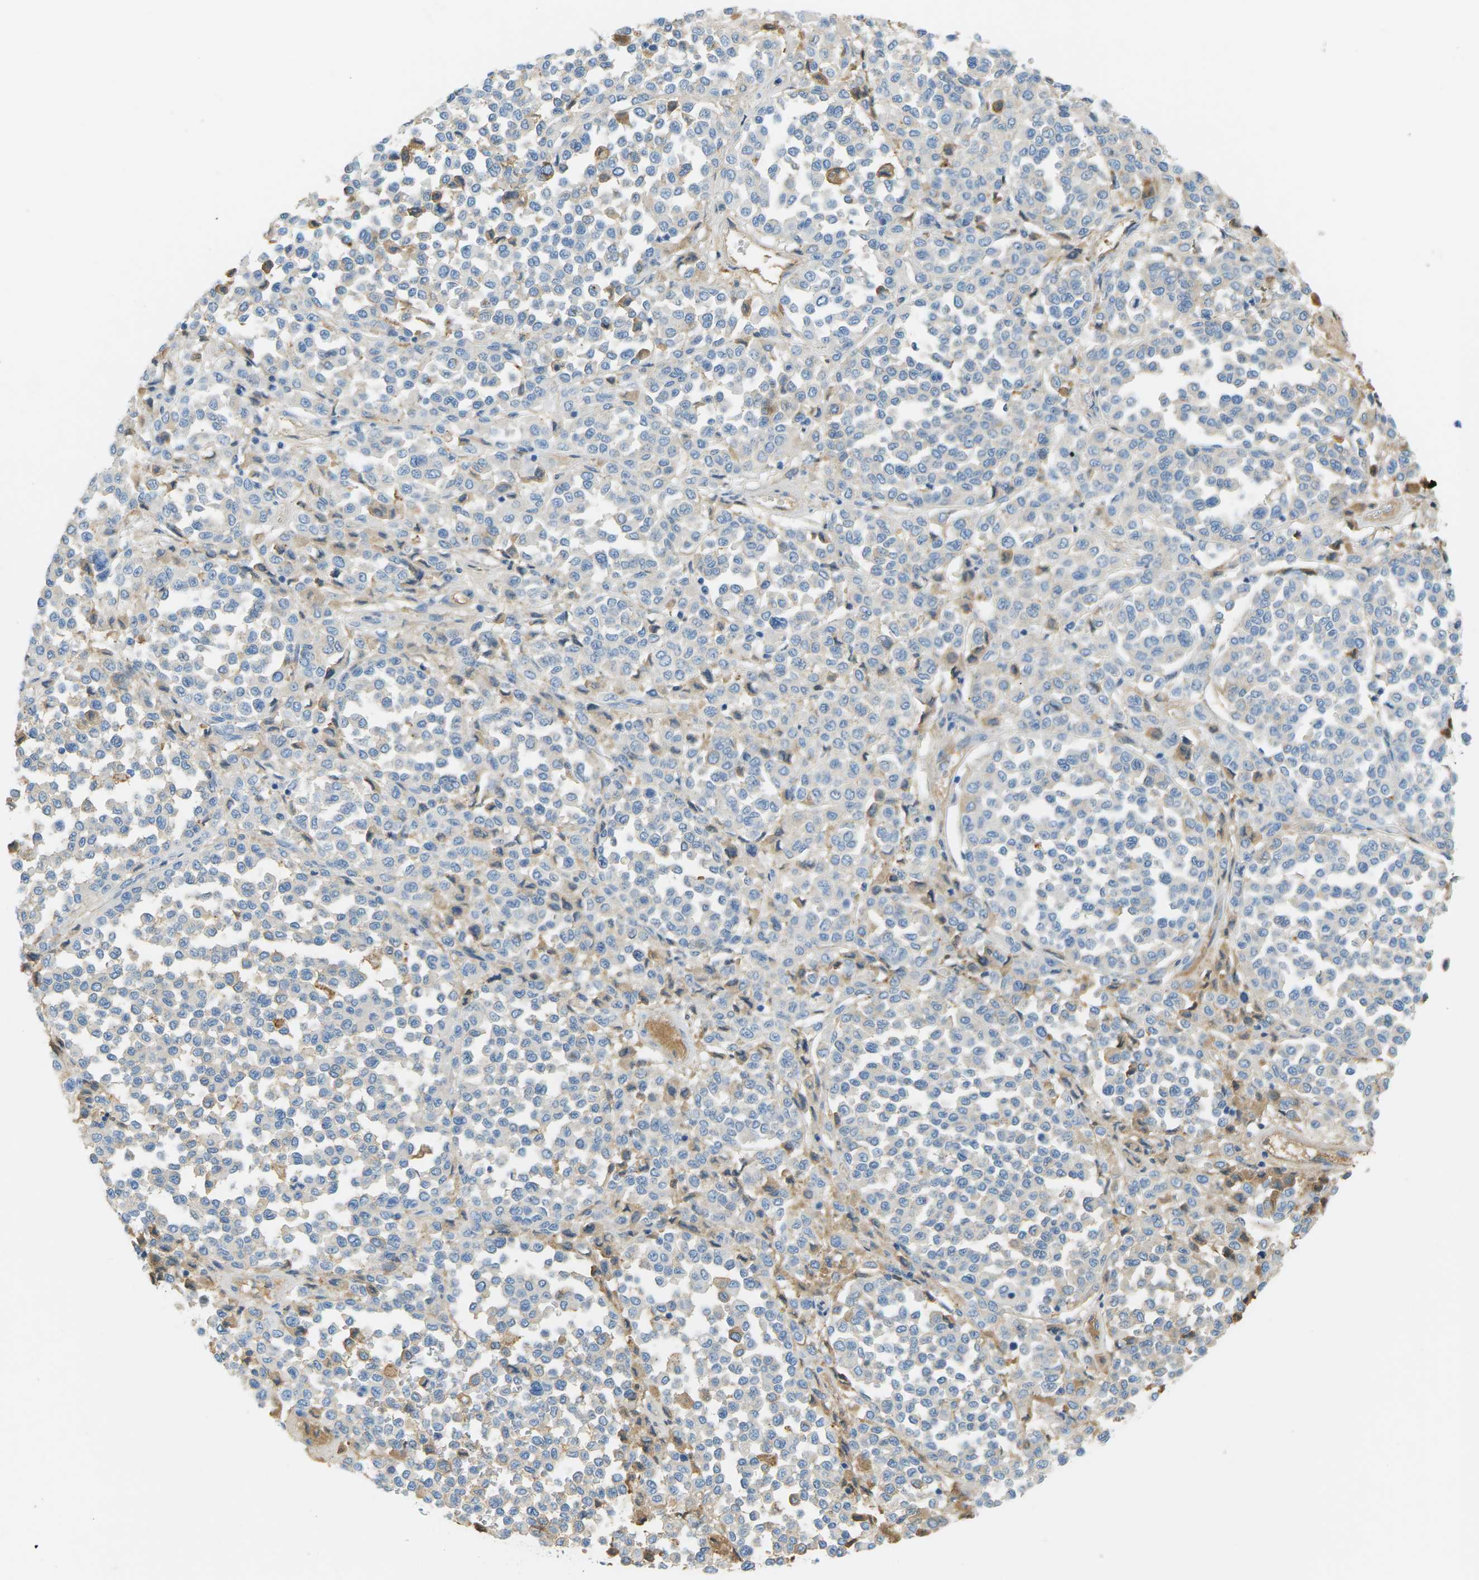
{"staining": {"intensity": "negative", "quantity": "none", "location": "none"}, "tissue": "melanoma", "cell_type": "Tumor cells", "image_type": "cancer", "snomed": [{"axis": "morphology", "description": "Malignant melanoma, Metastatic site"}, {"axis": "topography", "description": "Pancreas"}], "caption": "Micrograph shows no significant protein positivity in tumor cells of melanoma.", "gene": "CFI", "patient": {"sex": "female", "age": 30}}